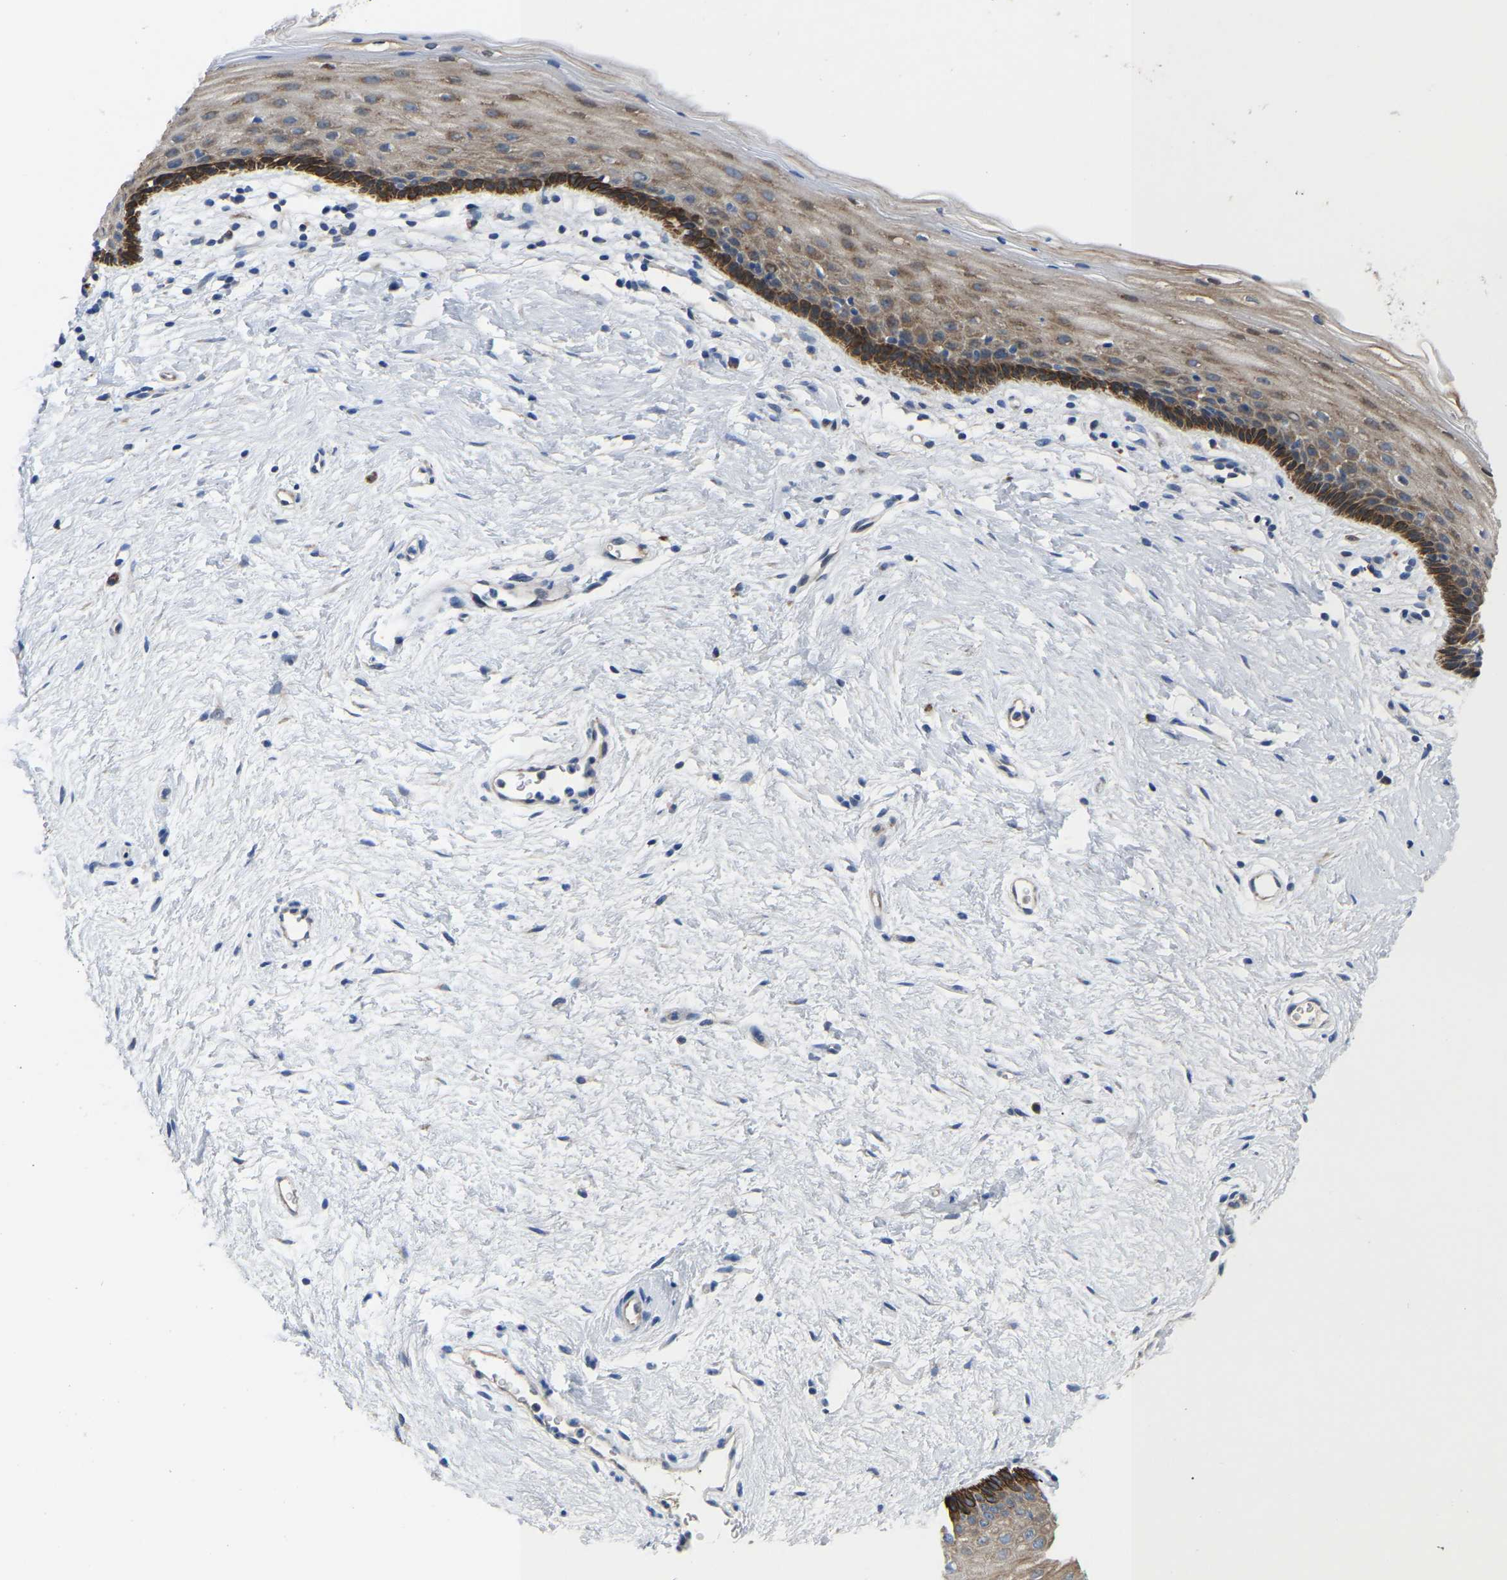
{"staining": {"intensity": "strong", "quantity": "25%-75%", "location": "cytoplasmic/membranous"}, "tissue": "vagina", "cell_type": "Squamous epithelial cells", "image_type": "normal", "snomed": [{"axis": "morphology", "description": "Normal tissue, NOS"}, {"axis": "topography", "description": "Vagina"}], "caption": "This micrograph demonstrates immunohistochemistry staining of benign vagina, with high strong cytoplasmic/membranous expression in about 25%-75% of squamous epithelial cells.", "gene": "ABCA10", "patient": {"sex": "female", "age": 44}}